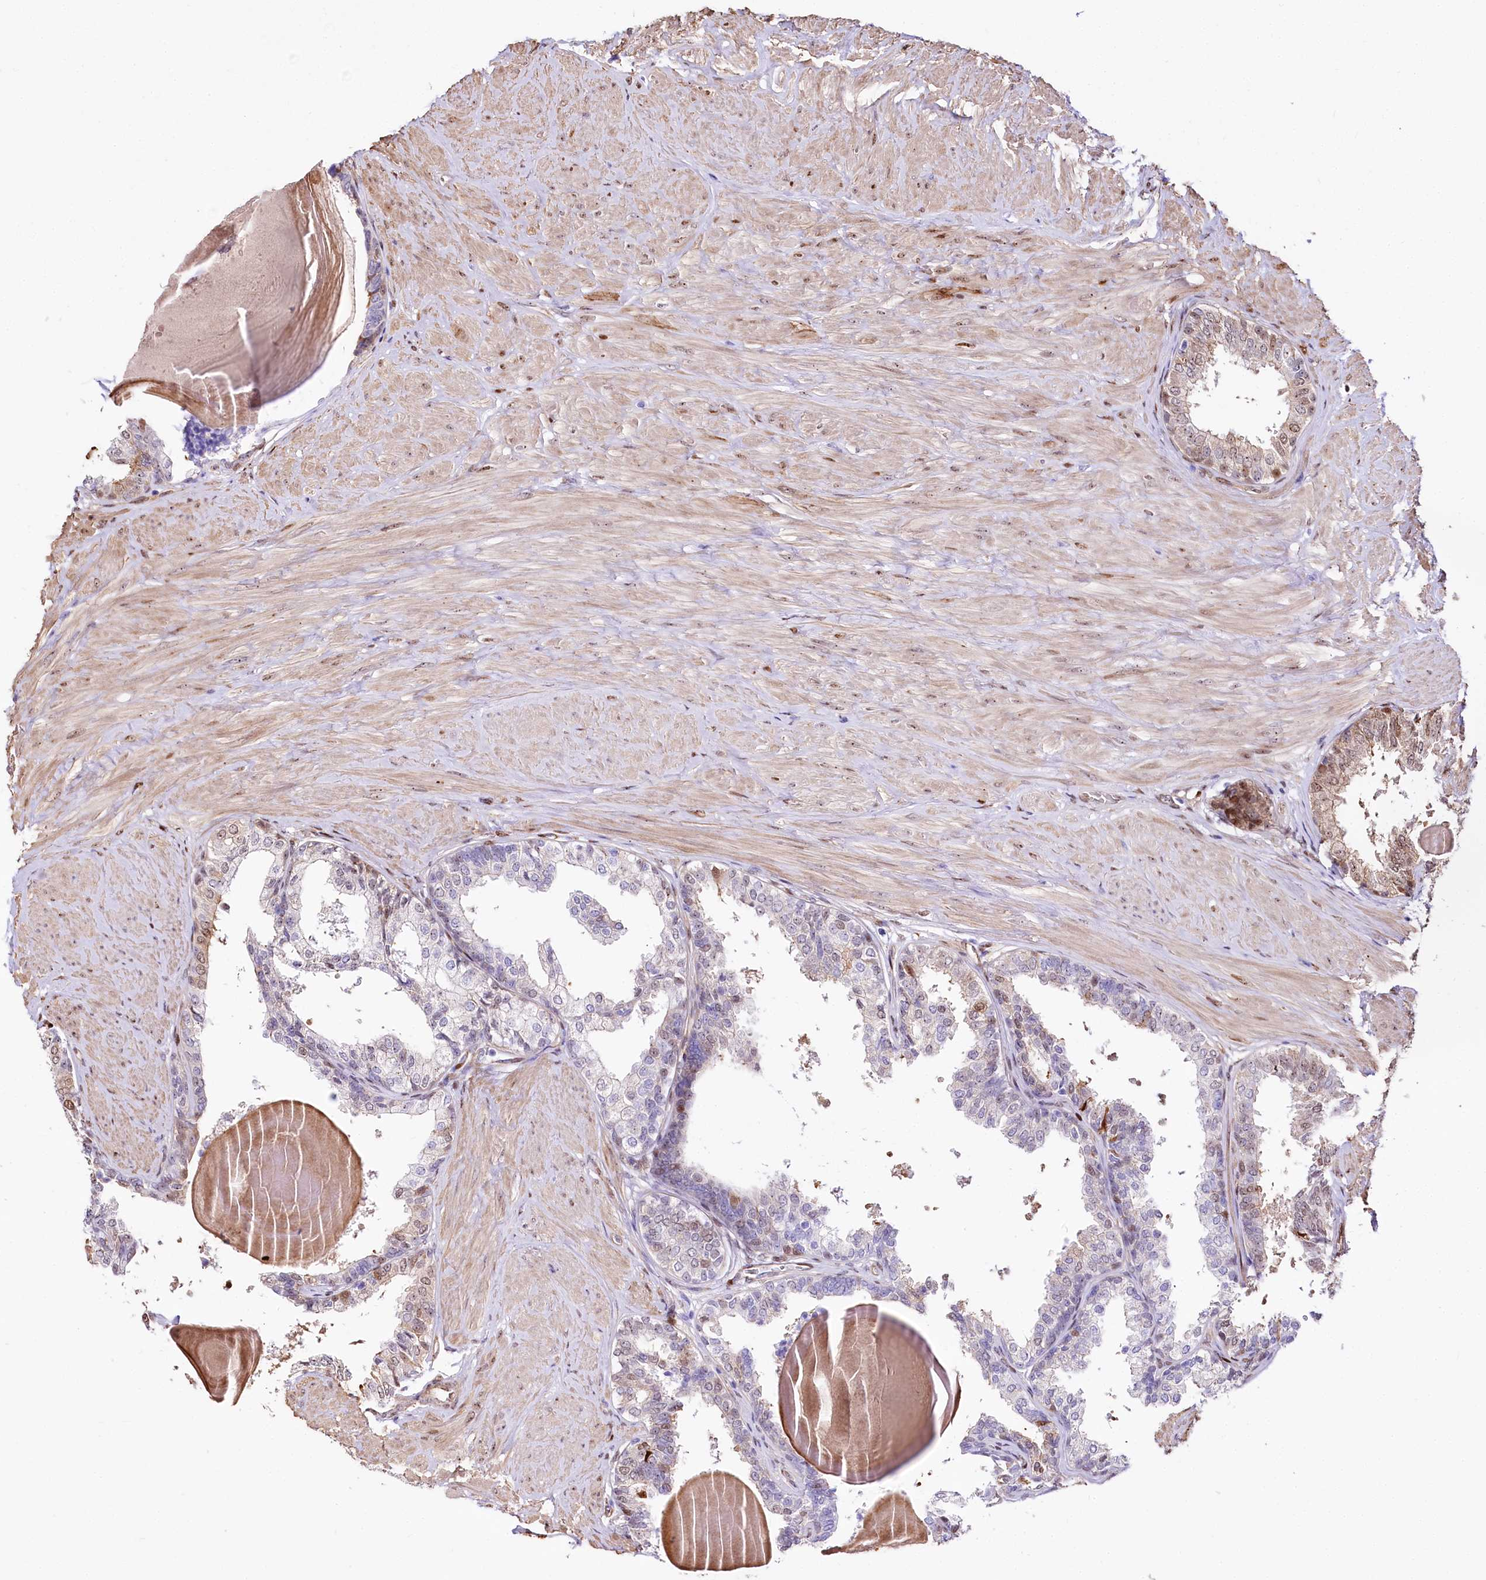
{"staining": {"intensity": "moderate", "quantity": "25%-75%", "location": "cytoplasmic/membranous,nuclear"}, "tissue": "prostate", "cell_type": "Glandular cells", "image_type": "normal", "snomed": [{"axis": "morphology", "description": "Normal tissue, NOS"}, {"axis": "topography", "description": "Prostate"}], "caption": "The micrograph shows staining of benign prostate, revealing moderate cytoplasmic/membranous,nuclear protein expression (brown color) within glandular cells.", "gene": "PTMS", "patient": {"sex": "male", "age": 48}}